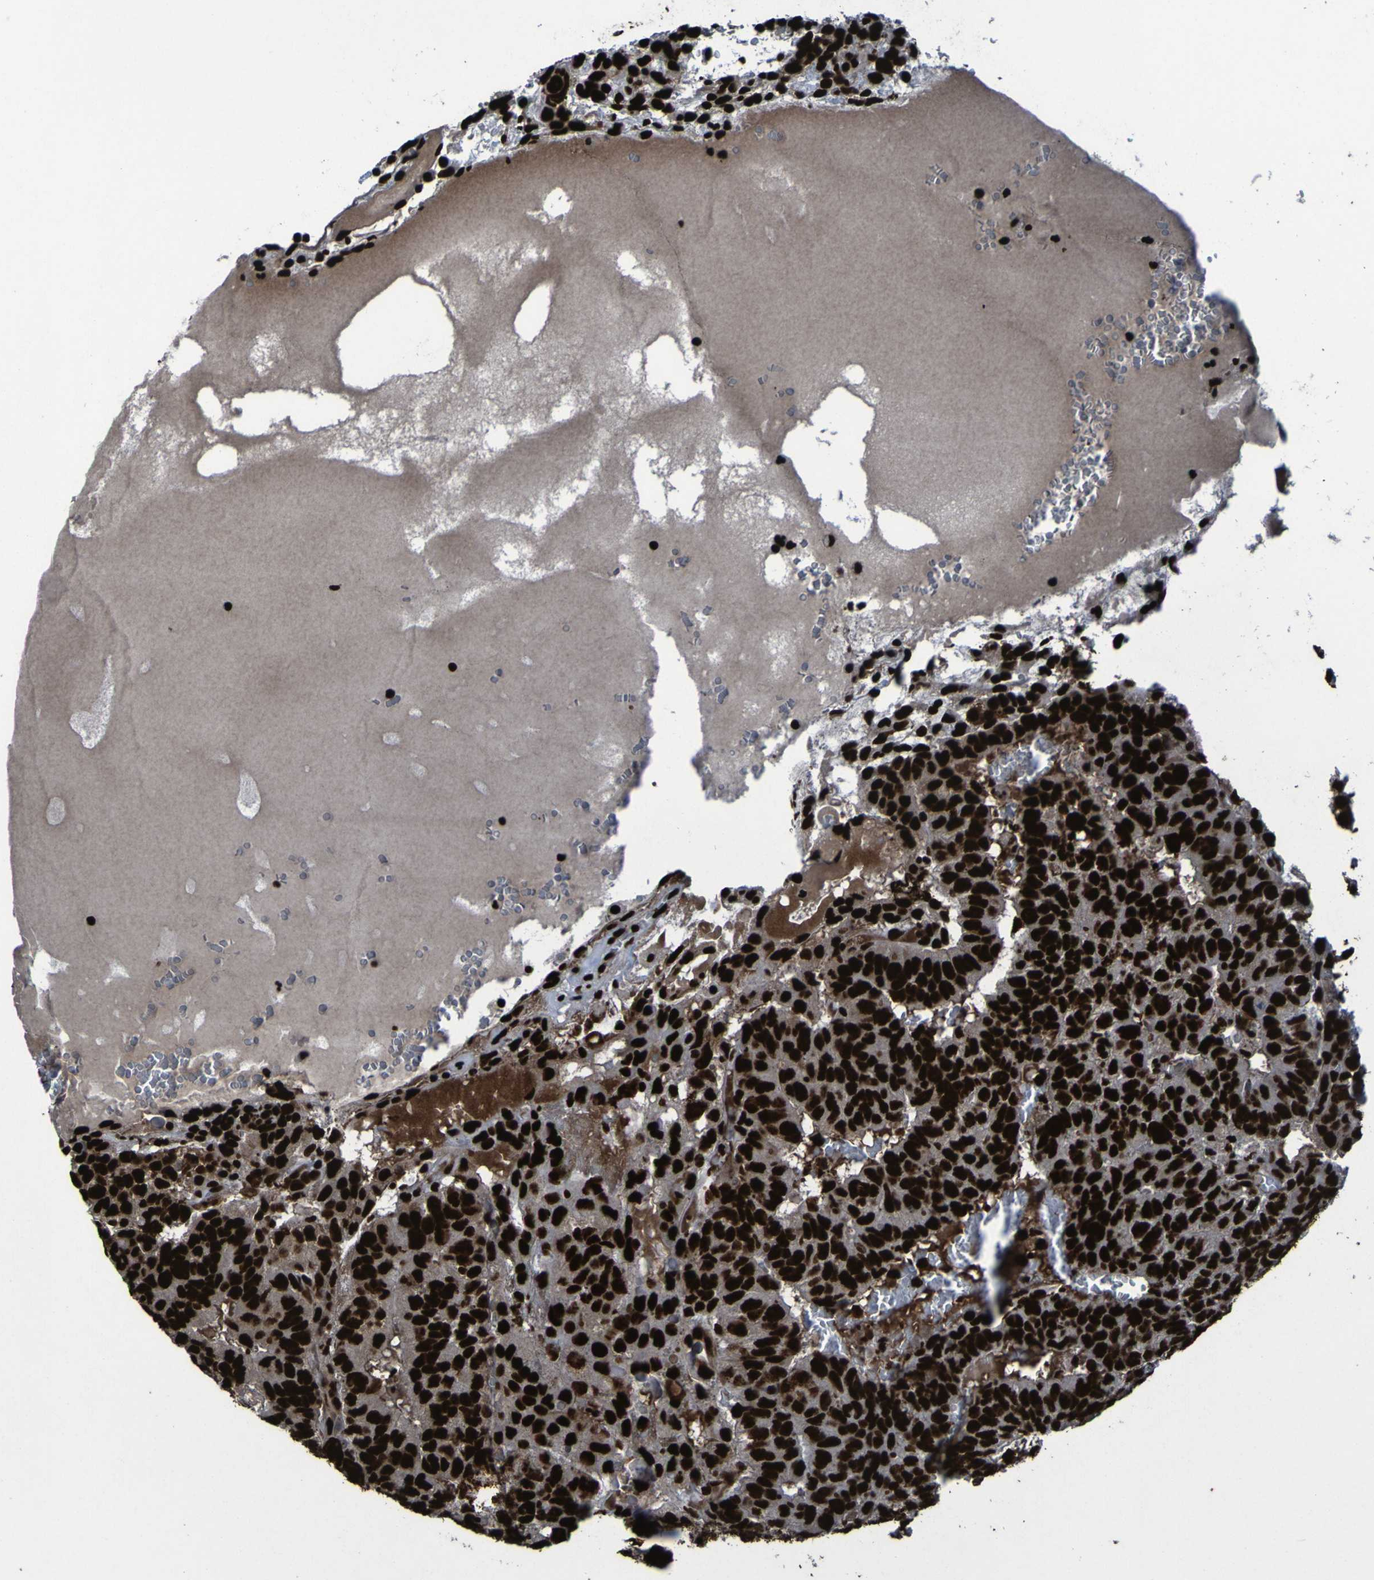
{"staining": {"intensity": "strong", "quantity": ">75%", "location": "nuclear"}, "tissue": "testis cancer", "cell_type": "Tumor cells", "image_type": "cancer", "snomed": [{"axis": "morphology", "description": "Seminoma, NOS"}, {"axis": "morphology", "description": "Carcinoma, Embryonal, NOS"}, {"axis": "topography", "description": "Testis"}], "caption": "A histopathology image showing strong nuclear positivity in about >75% of tumor cells in testis cancer, as visualized by brown immunohistochemical staining.", "gene": "NPM1", "patient": {"sex": "male", "age": 52}}